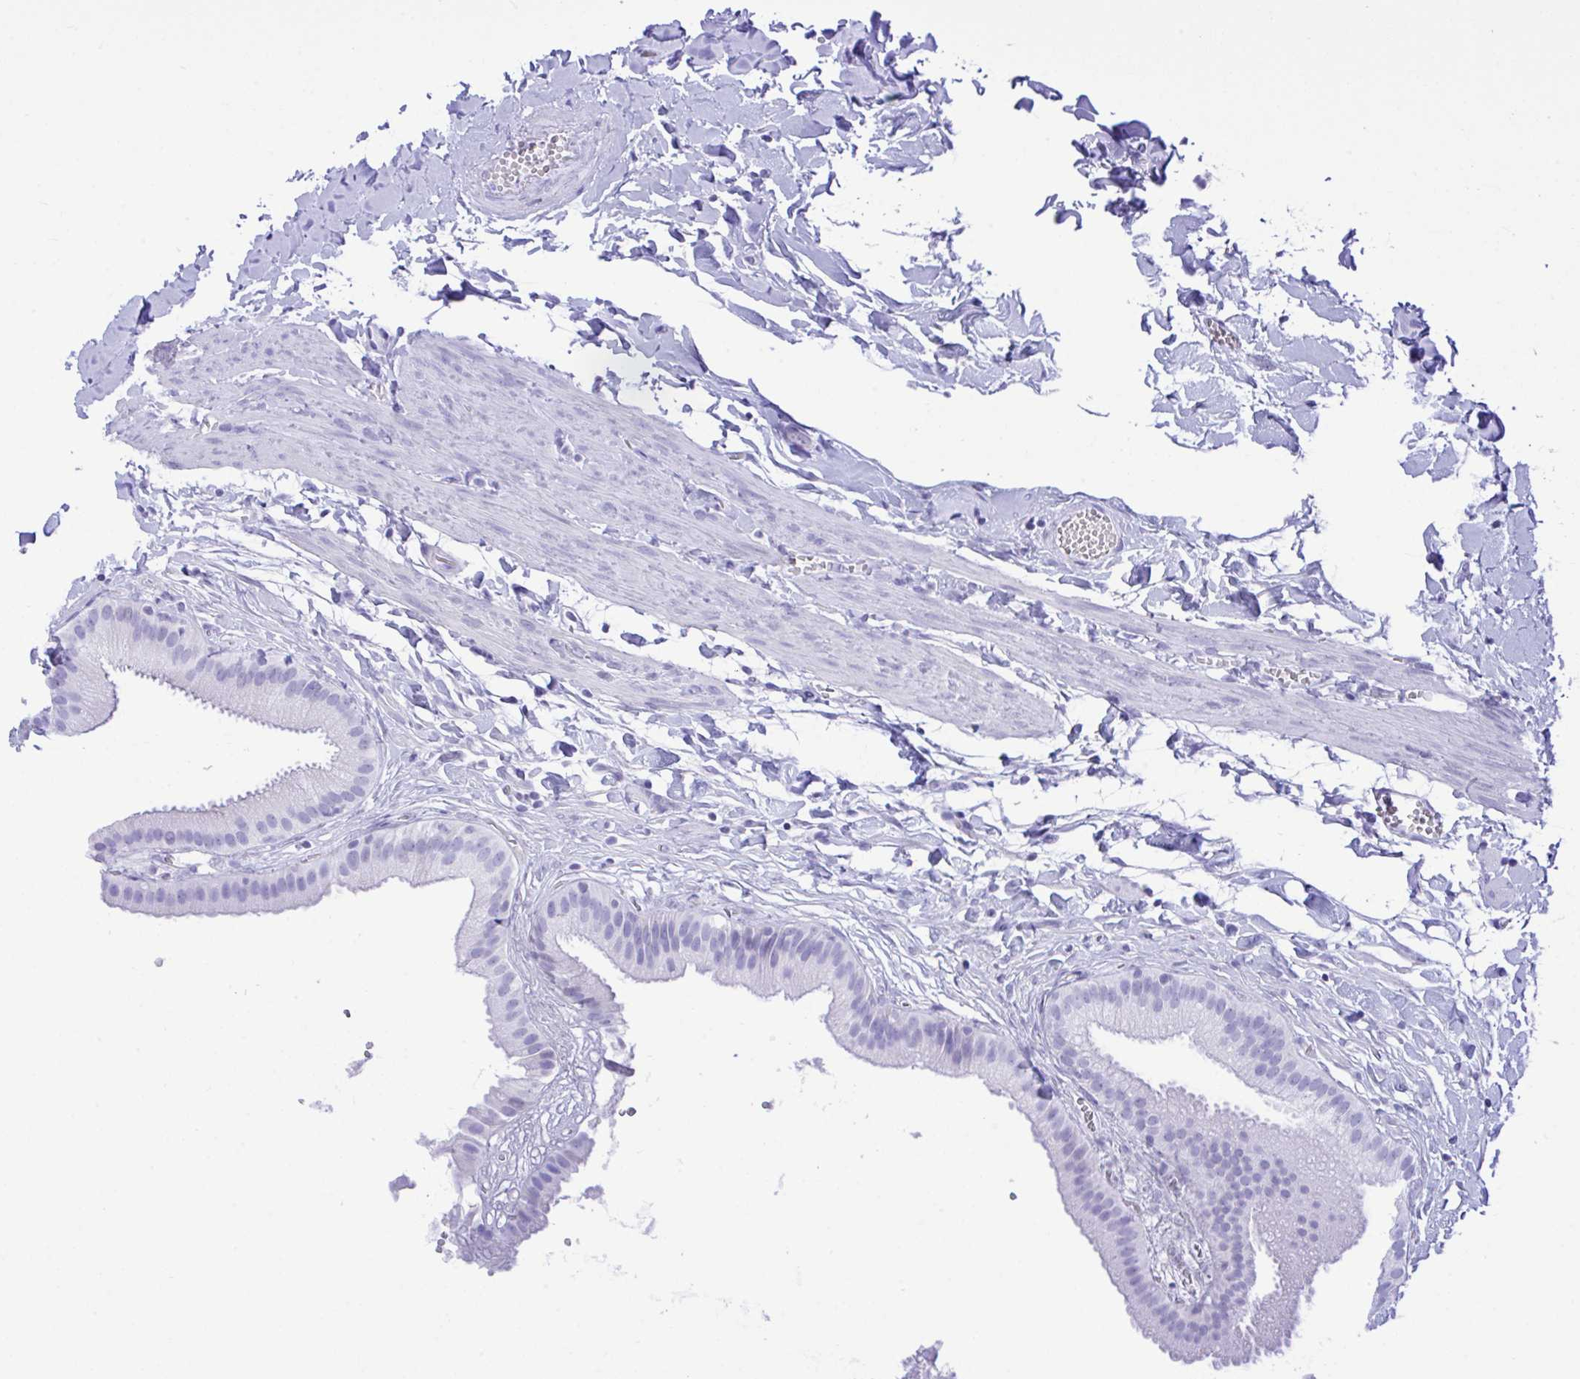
{"staining": {"intensity": "negative", "quantity": "none", "location": "none"}, "tissue": "gallbladder", "cell_type": "Glandular cells", "image_type": "normal", "snomed": [{"axis": "morphology", "description": "Normal tissue, NOS"}, {"axis": "topography", "description": "Gallbladder"}], "caption": "Immunohistochemistry (IHC) of benign gallbladder displays no positivity in glandular cells. (Stains: DAB (3,3'-diaminobenzidine) IHC with hematoxylin counter stain, Microscopy: brightfield microscopy at high magnification).", "gene": "SELENOV", "patient": {"sex": "female", "age": 63}}